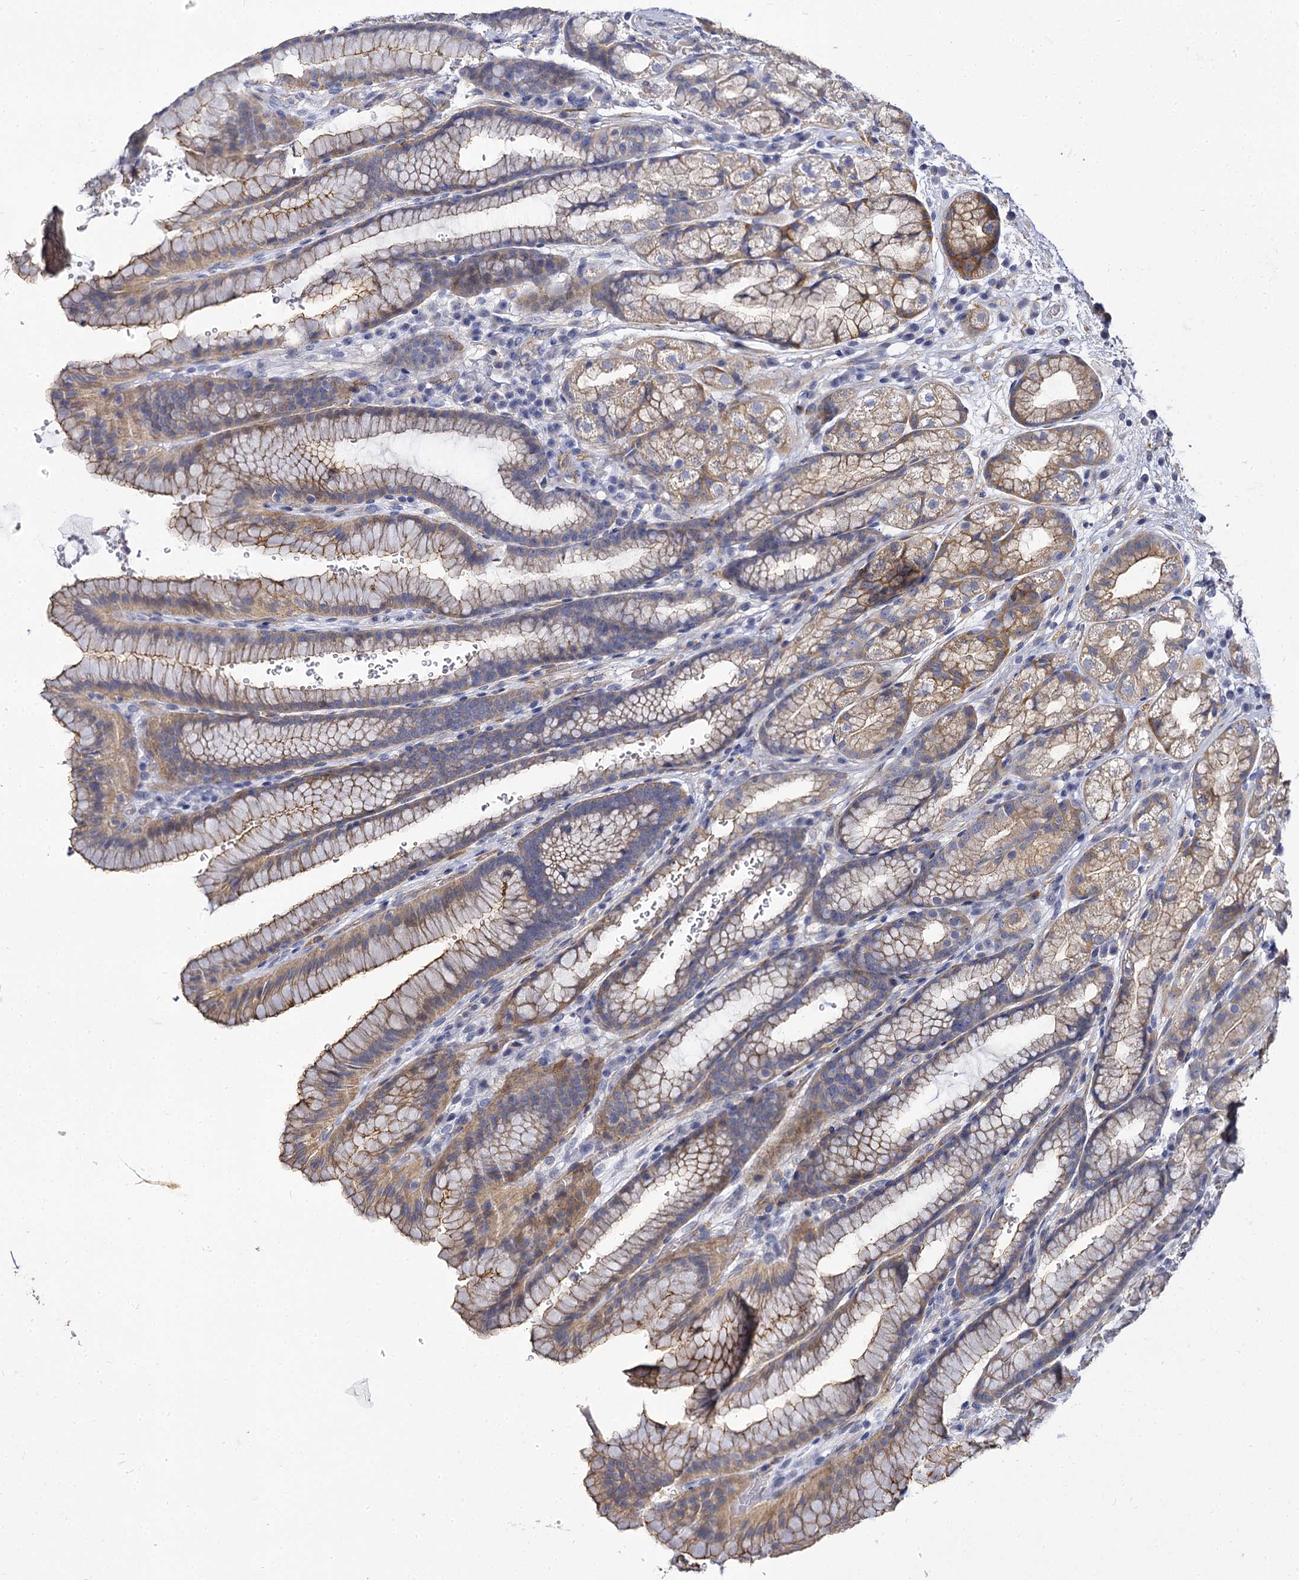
{"staining": {"intensity": "moderate", "quantity": "25%-75%", "location": "cytoplasmic/membranous"}, "tissue": "stomach", "cell_type": "Glandular cells", "image_type": "normal", "snomed": [{"axis": "morphology", "description": "Normal tissue, NOS"}, {"axis": "morphology", "description": "Adenocarcinoma, NOS"}, {"axis": "topography", "description": "Stomach"}], "caption": "A brown stain shows moderate cytoplasmic/membranous positivity of a protein in glandular cells of benign human stomach.", "gene": "CBFB", "patient": {"sex": "male", "age": 57}}